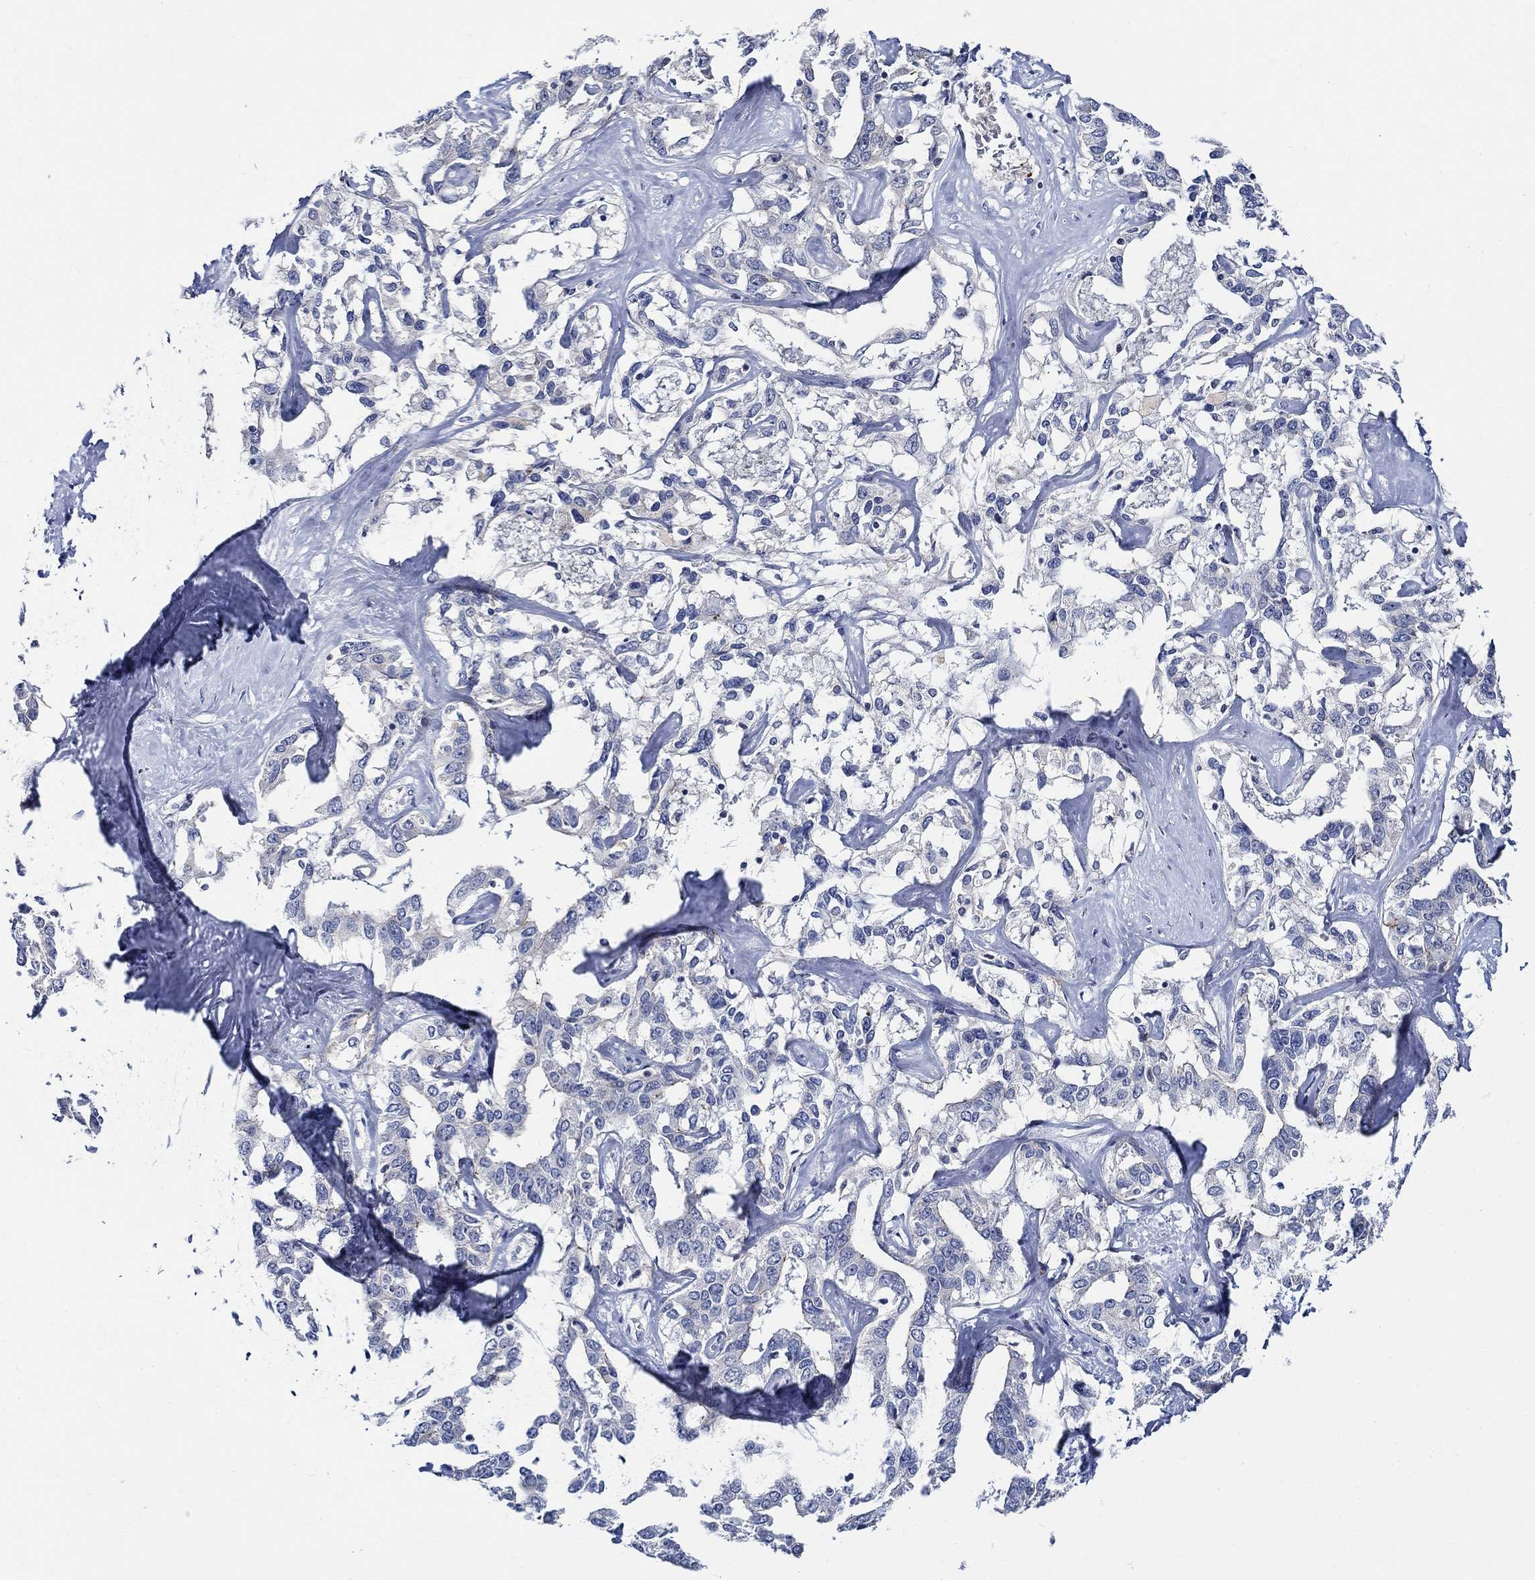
{"staining": {"intensity": "negative", "quantity": "none", "location": "none"}, "tissue": "liver cancer", "cell_type": "Tumor cells", "image_type": "cancer", "snomed": [{"axis": "morphology", "description": "Cholangiocarcinoma"}, {"axis": "topography", "description": "Liver"}], "caption": "Tumor cells are negative for brown protein staining in liver cancer (cholangiocarcinoma).", "gene": "ALOX12", "patient": {"sex": "male", "age": 59}}